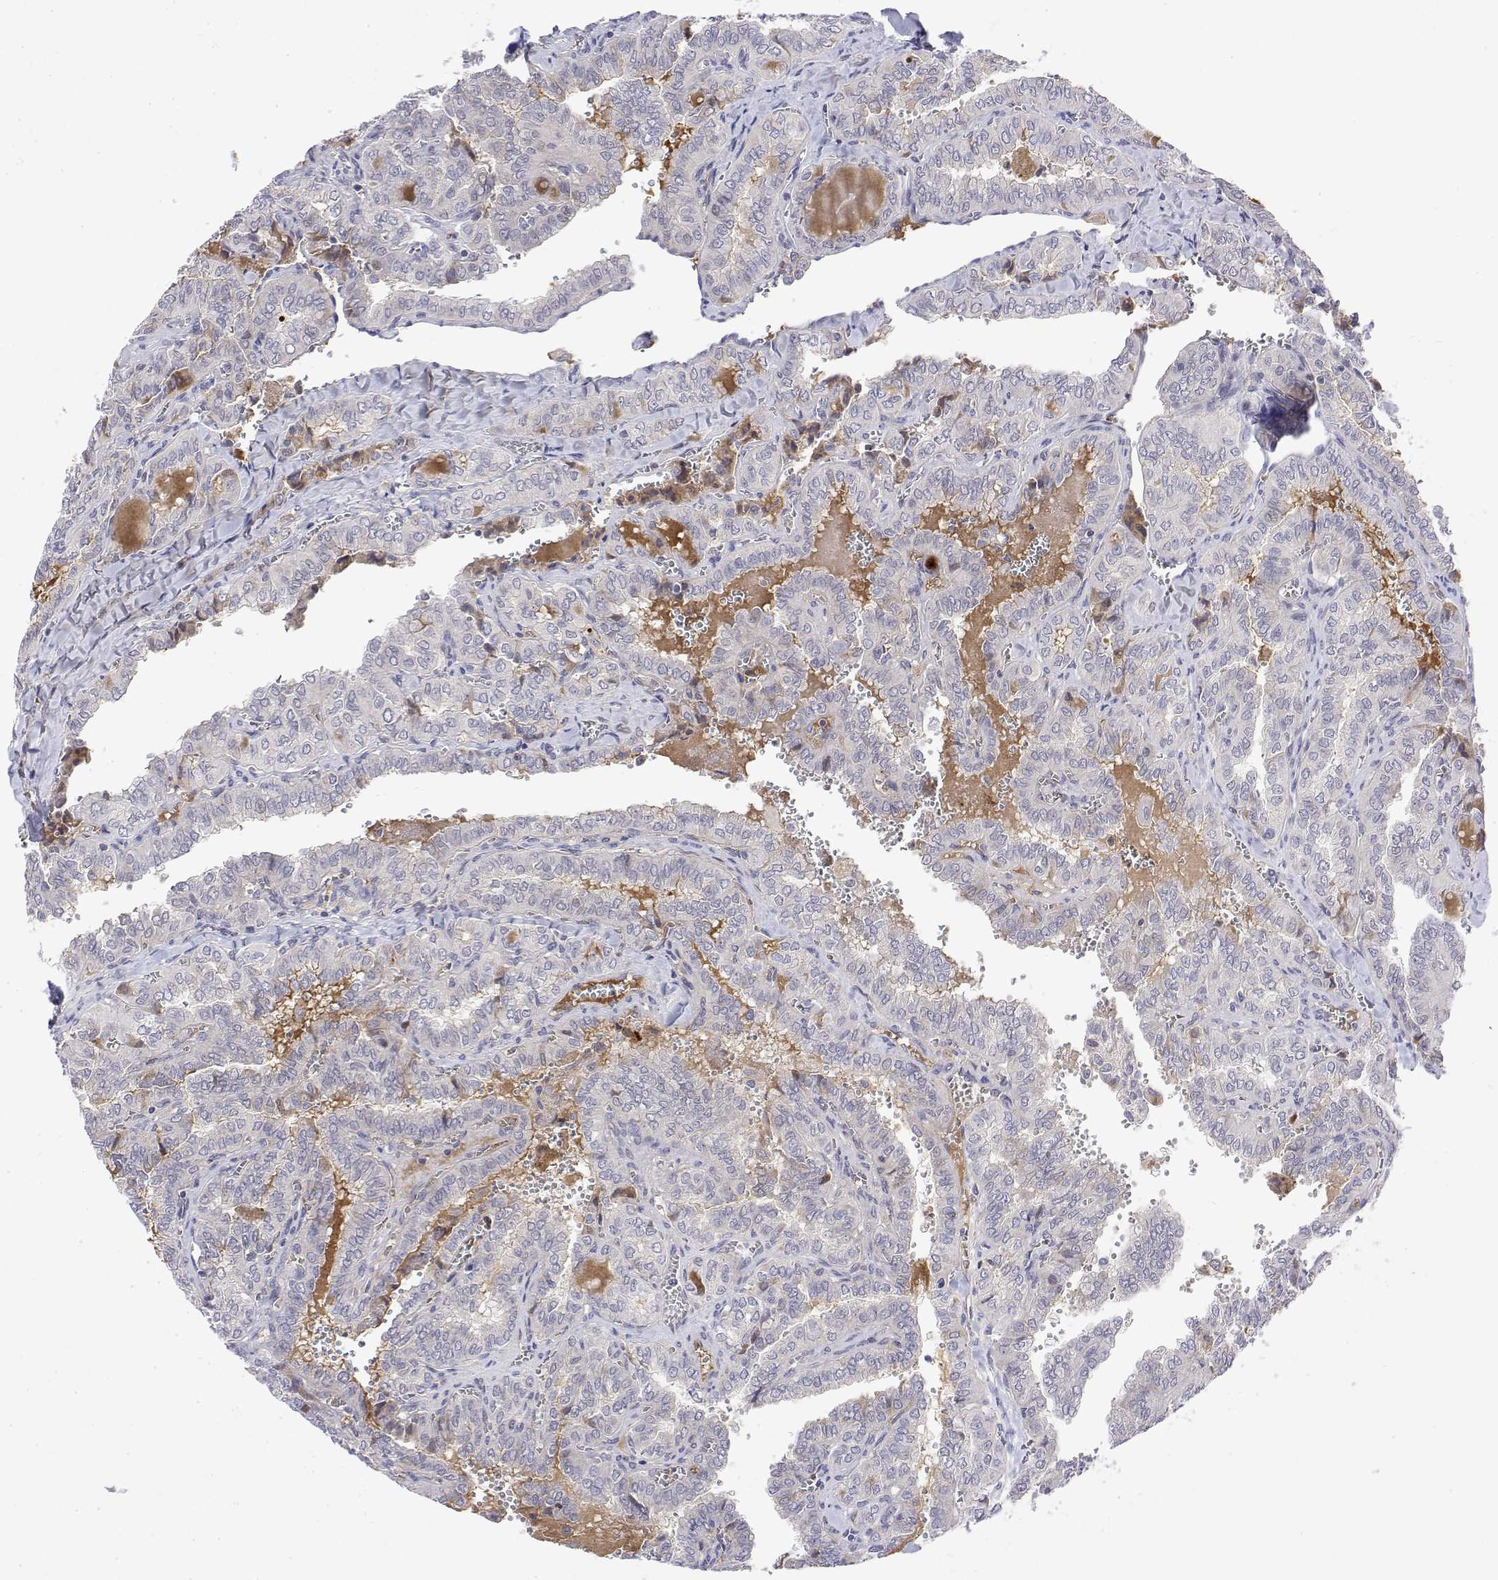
{"staining": {"intensity": "negative", "quantity": "none", "location": "none"}, "tissue": "thyroid cancer", "cell_type": "Tumor cells", "image_type": "cancer", "snomed": [{"axis": "morphology", "description": "Papillary adenocarcinoma, NOS"}, {"axis": "topography", "description": "Thyroid gland"}], "caption": "IHC photomicrograph of human thyroid cancer stained for a protein (brown), which exhibits no expression in tumor cells.", "gene": "IGFBP4", "patient": {"sex": "female", "age": 41}}